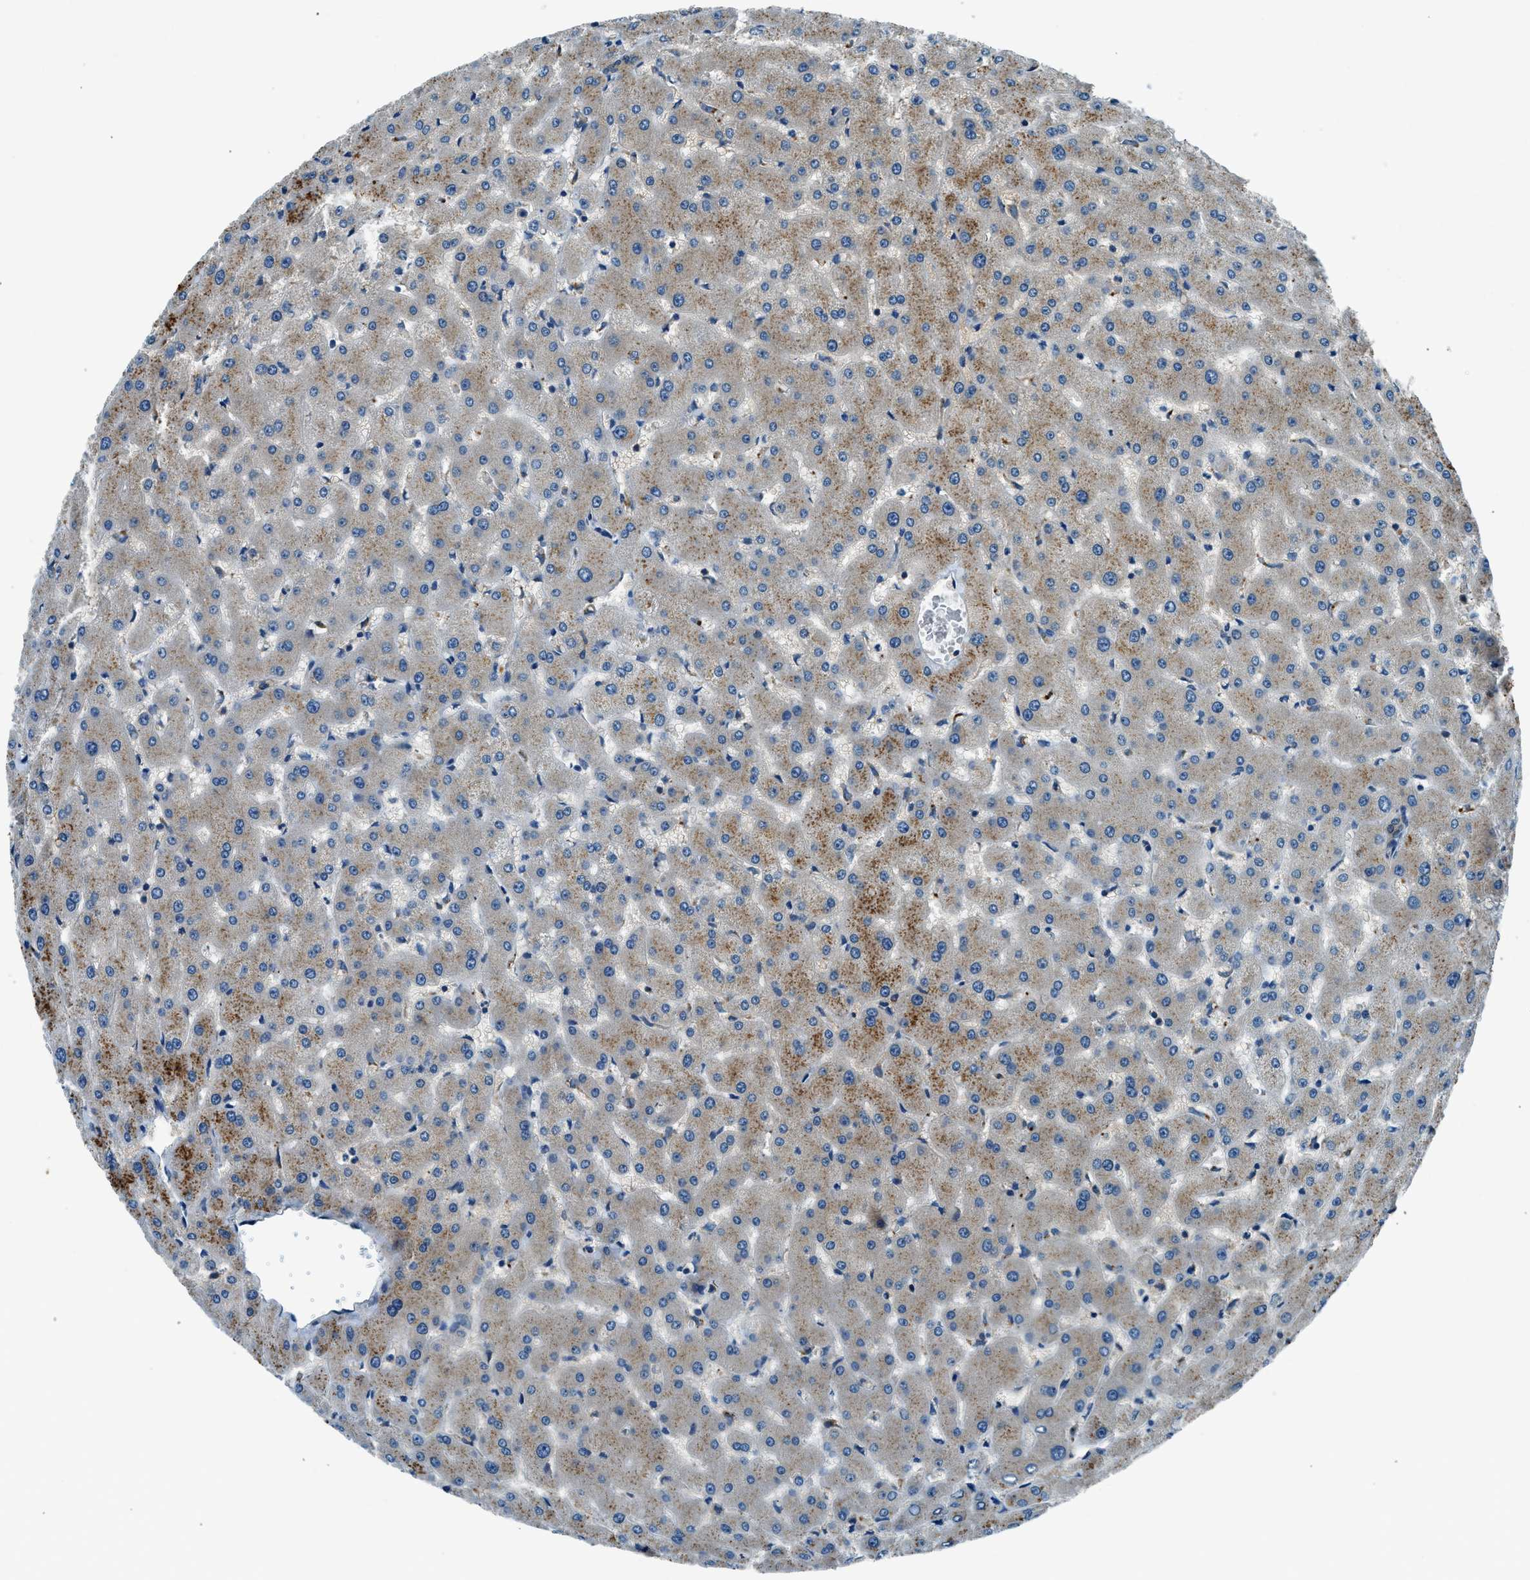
{"staining": {"intensity": "moderate", "quantity": ">75%", "location": "cytoplasmic/membranous"}, "tissue": "liver", "cell_type": "Cholangiocytes", "image_type": "normal", "snomed": [{"axis": "morphology", "description": "Normal tissue, NOS"}, {"axis": "topography", "description": "Liver"}], "caption": "IHC of benign human liver demonstrates medium levels of moderate cytoplasmic/membranous expression in about >75% of cholangiocytes. Nuclei are stained in blue.", "gene": "SLC19A2", "patient": {"sex": "female", "age": 63}}